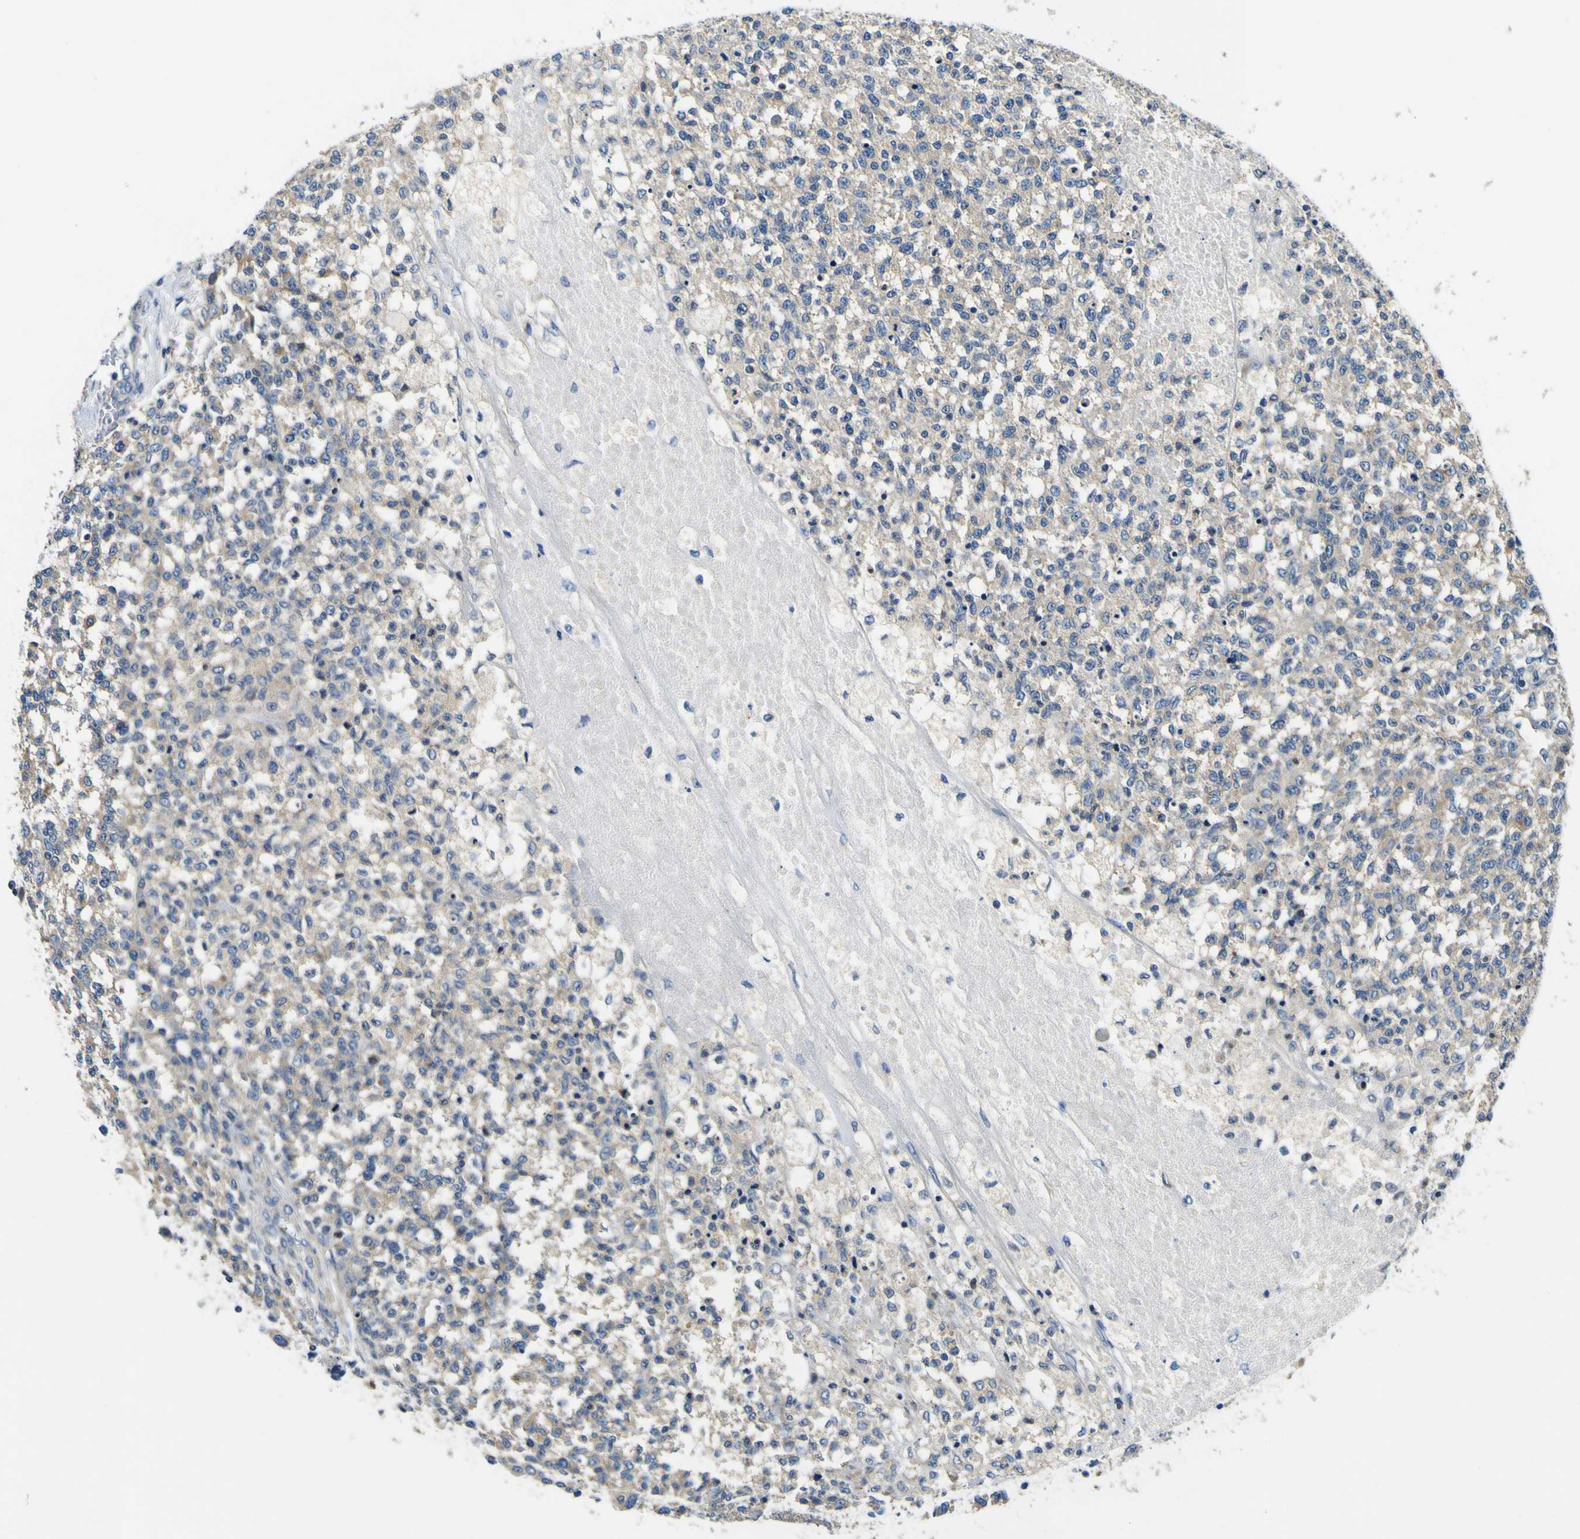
{"staining": {"intensity": "weak", "quantity": "25%-75%", "location": "cytoplasmic/membranous"}, "tissue": "testis cancer", "cell_type": "Tumor cells", "image_type": "cancer", "snomed": [{"axis": "morphology", "description": "Seminoma, NOS"}, {"axis": "topography", "description": "Testis"}], "caption": "Protein expression analysis of human testis seminoma reveals weak cytoplasmic/membranous expression in about 25%-75% of tumor cells. Immunohistochemistry (ihc) stains the protein in brown and the nuclei are stained blue.", "gene": "CLSTN1", "patient": {"sex": "male", "age": 59}}